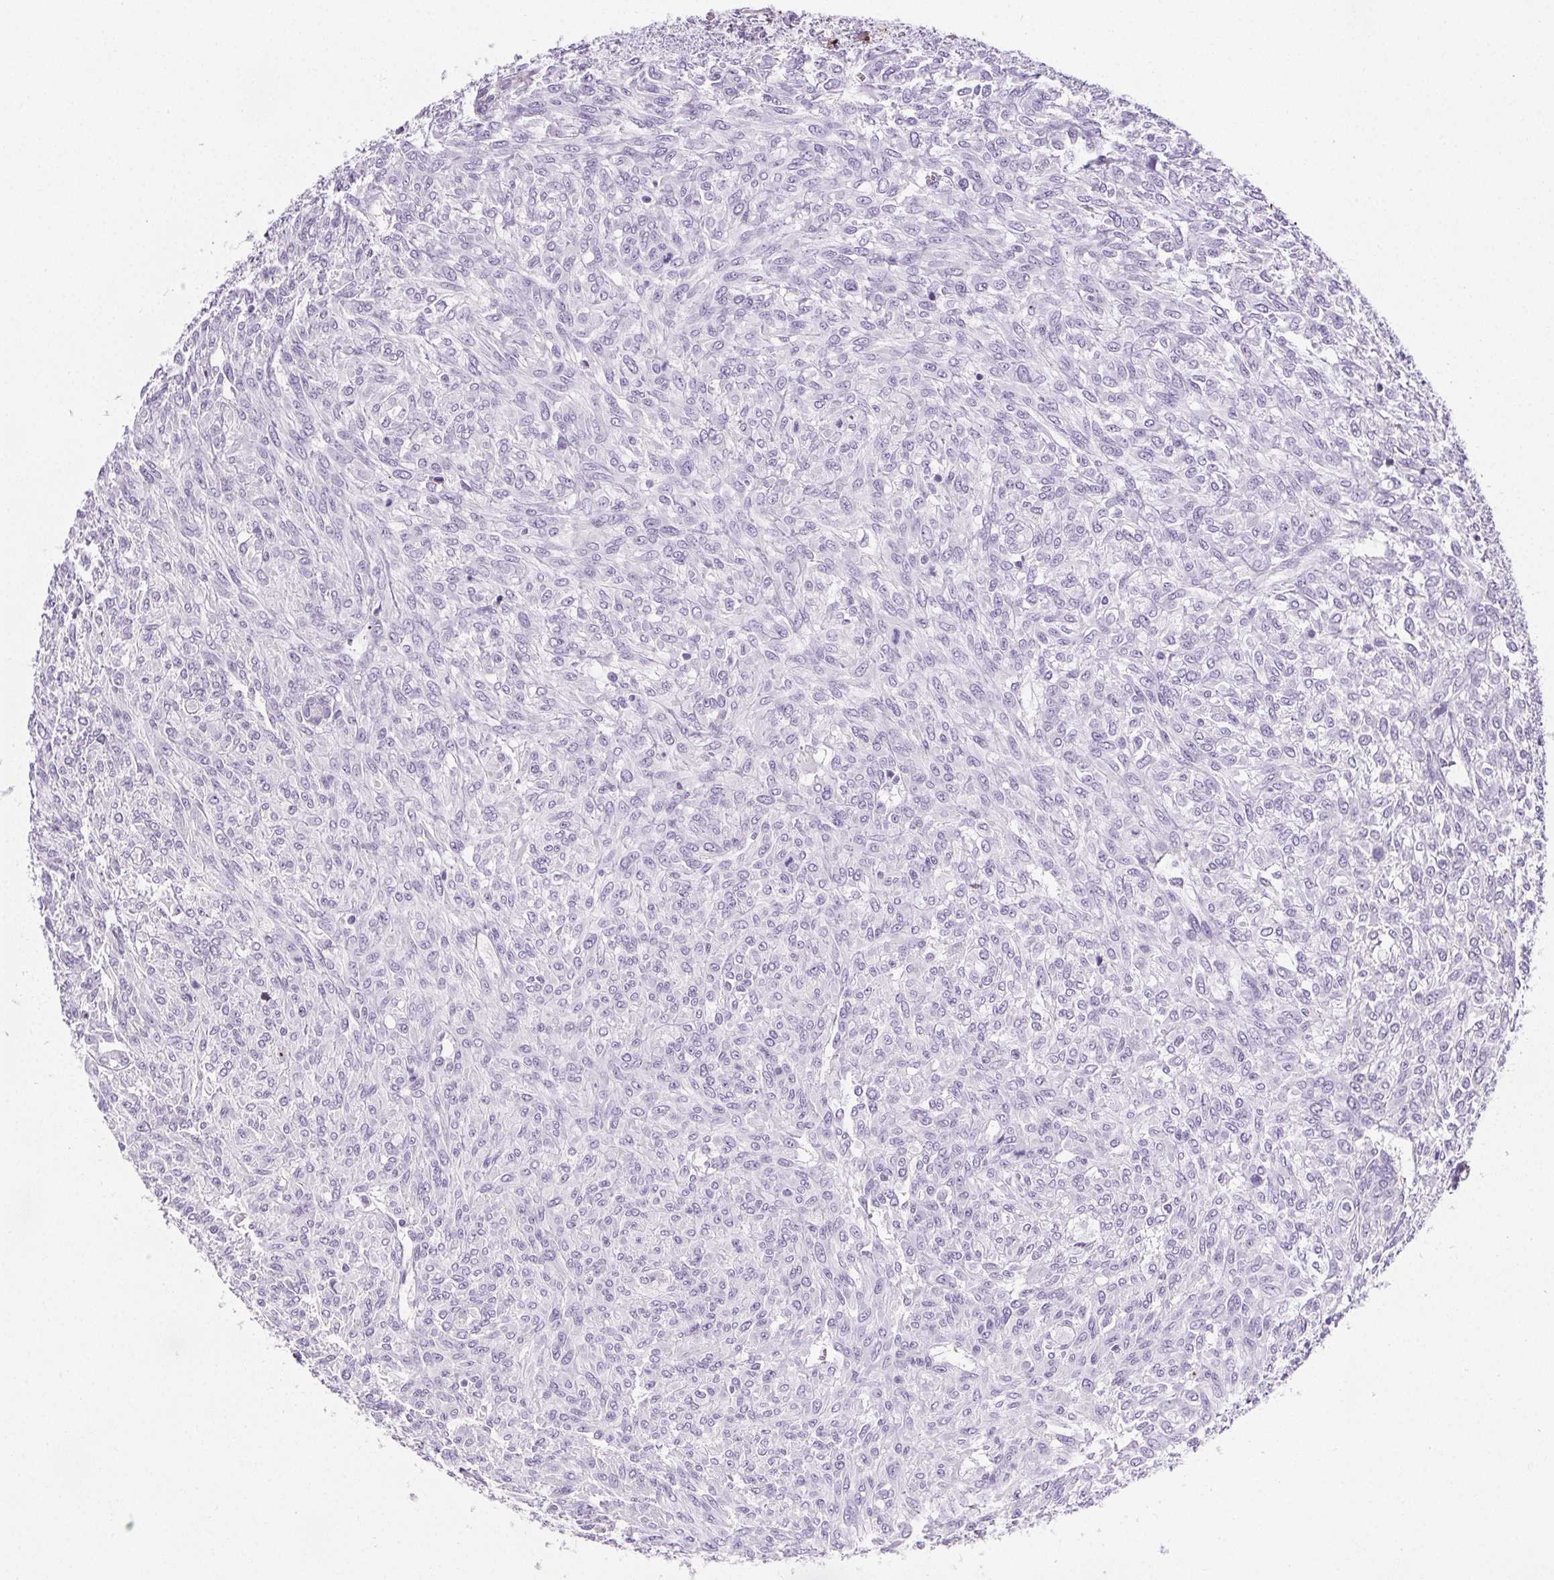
{"staining": {"intensity": "negative", "quantity": "none", "location": "none"}, "tissue": "renal cancer", "cell_type": "Tumor cells", "image_type": "cancer", "snomed": [{"axis": "morphology", "description": "Adenocarcinoma, NOS"}, {"axis": "topography", "description": "Kidney"}], "caption": "Immunohistochemistry (IHC) of human renal adenocarcinoma demonstrates no staining in tumor cells.", "gene": "VTN", "patient": {"sex": "male", "age": 58}}